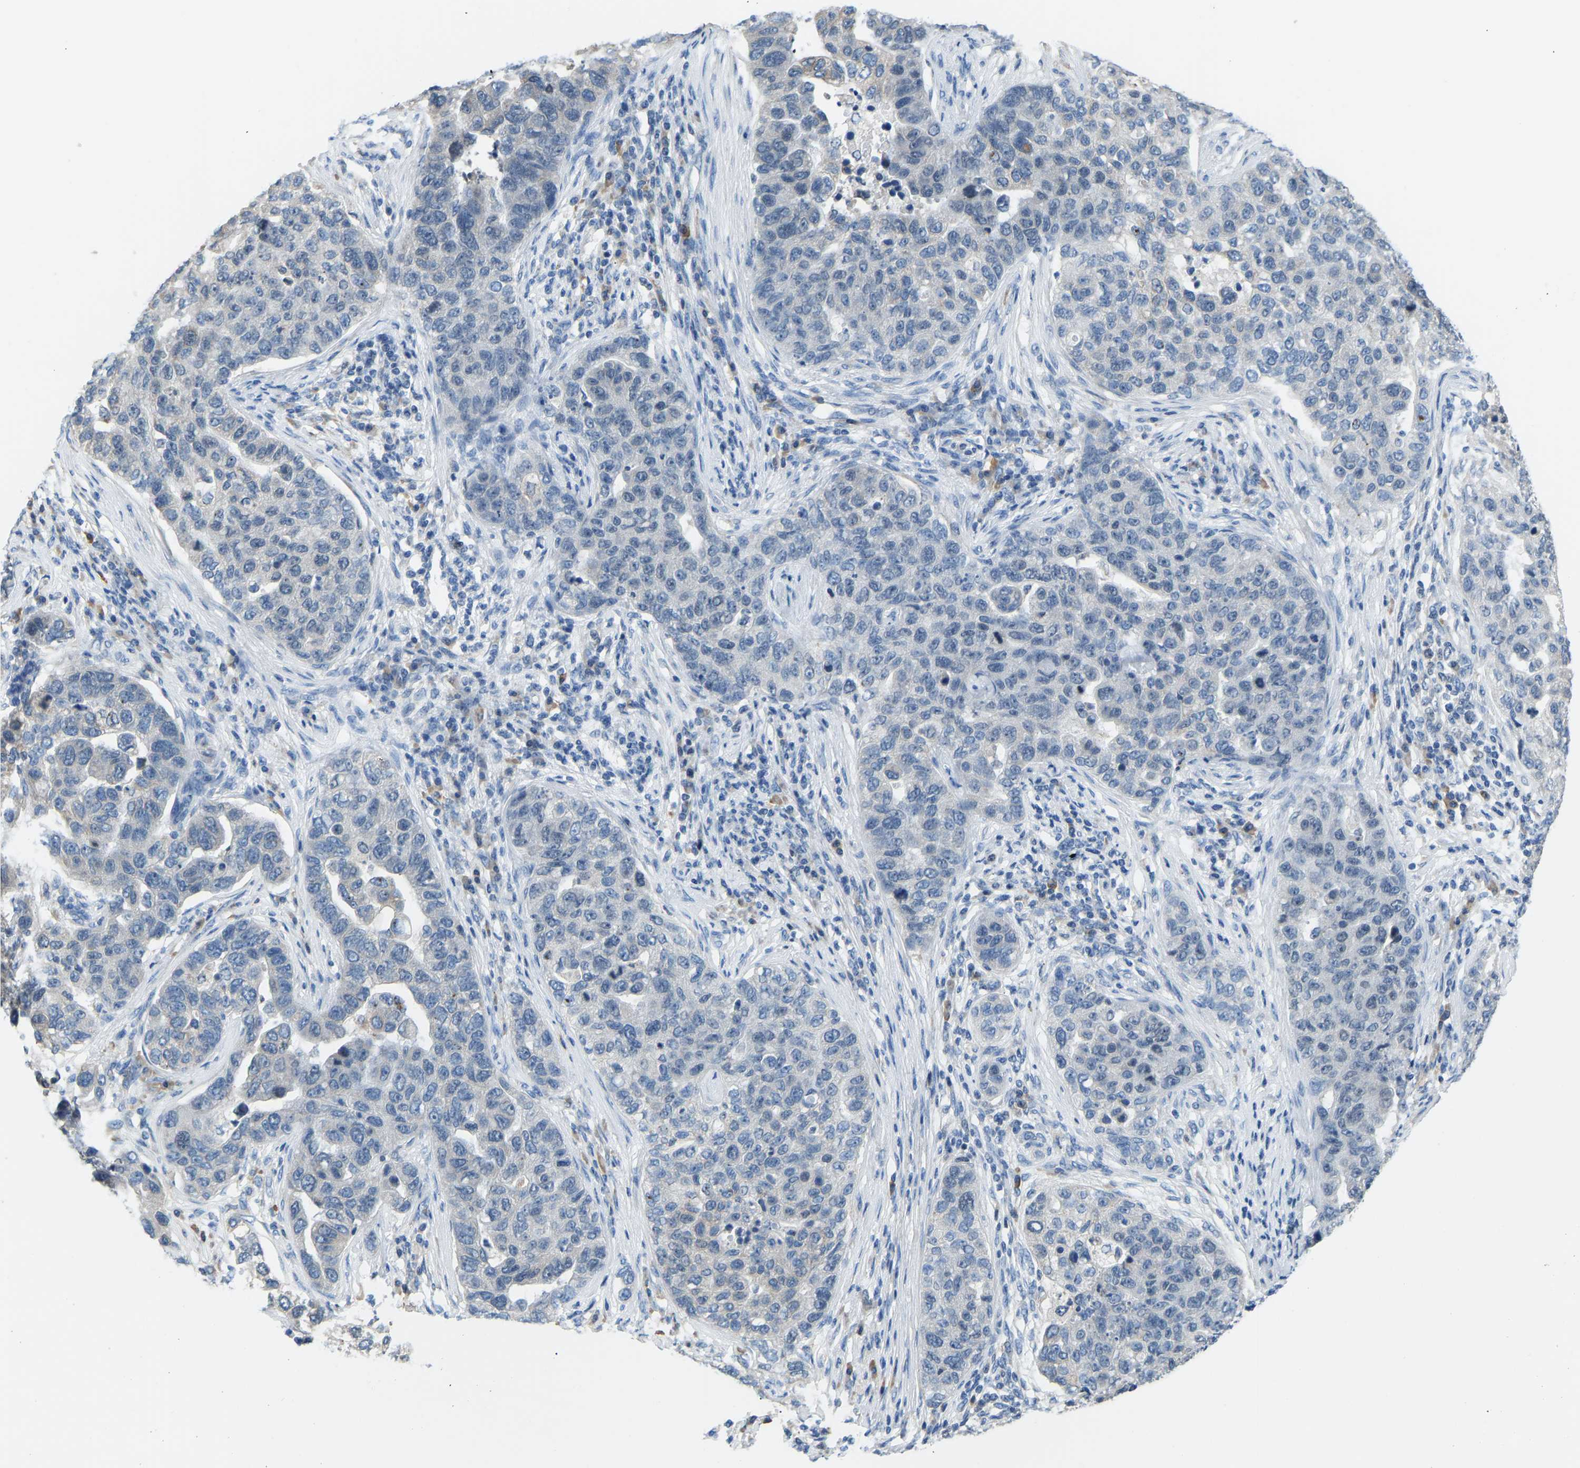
{"staining": {"intensity": "negative", "quantity": "none", "location": "none"}, "tissue": "pancreatic cancer", "cell_type": "Tumor cells", "image_type": "cancer", "snomed": [{"axis": "morphology", "description": "Adenocarcinoma, NOS"}, {"axis": "topography", "description": "Pancreas"}], "caption": "A micrograph of adenocarcinoma (pancreatic) stained for a protein reveals no brown staining in tumor cells.", "gene": "VRK1", "patient": {"sex": "female", "age": 61}}